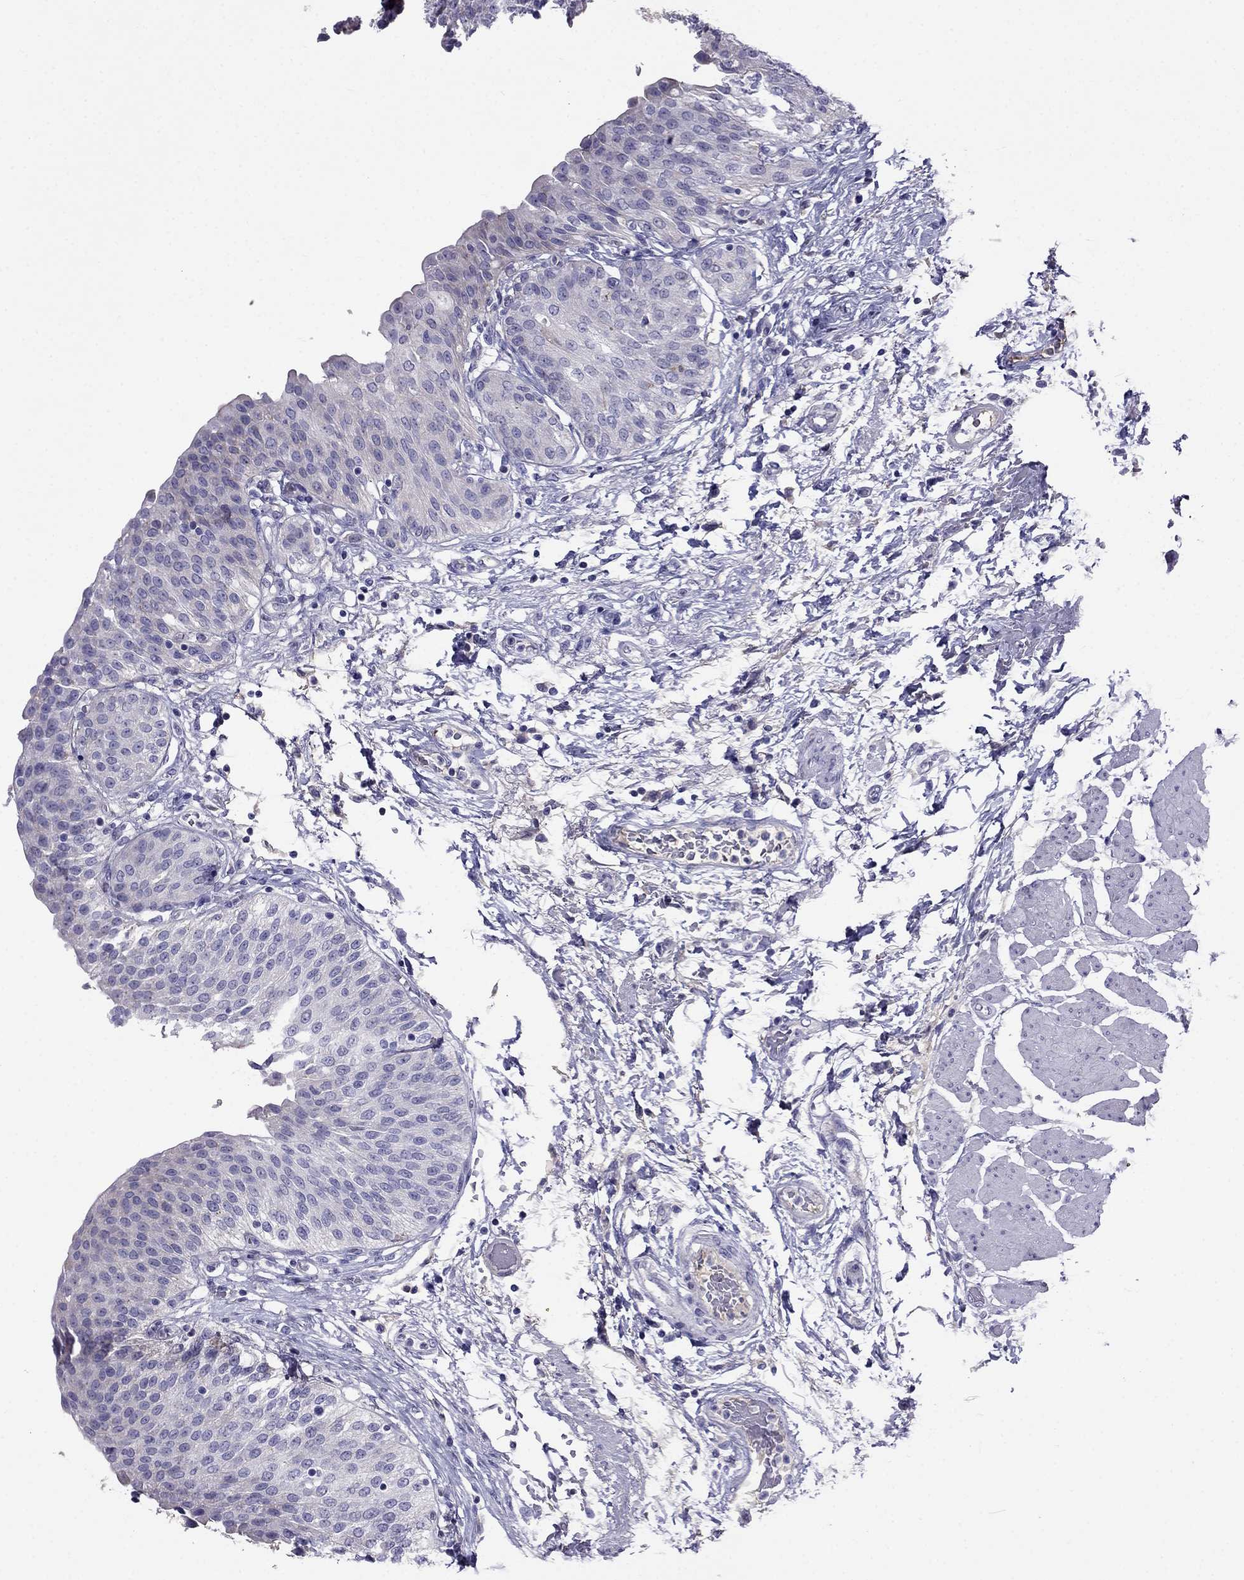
{"staining": {"intensity": "weak", "quantity": "<25%", "location": "cytoplasmic/membranous"}, "tissue": "urinary bladder", "cell_type": "Urothelial cells", "image_type": "normal", "snomed": [{"axis": "morphology", "description": "Normal tissue, NOS"}, {"axis": "morphology", "description": "Metaplasia, NOS"}, {"axis": "topography", "description": "Urinary bladder"}], "caption": "The photomicrograph reveals no staining of urothelial cells in unremarkable urinary bladder.", "gene": "TBC1D21", "patient": {"sex": "male", "age": 68}}